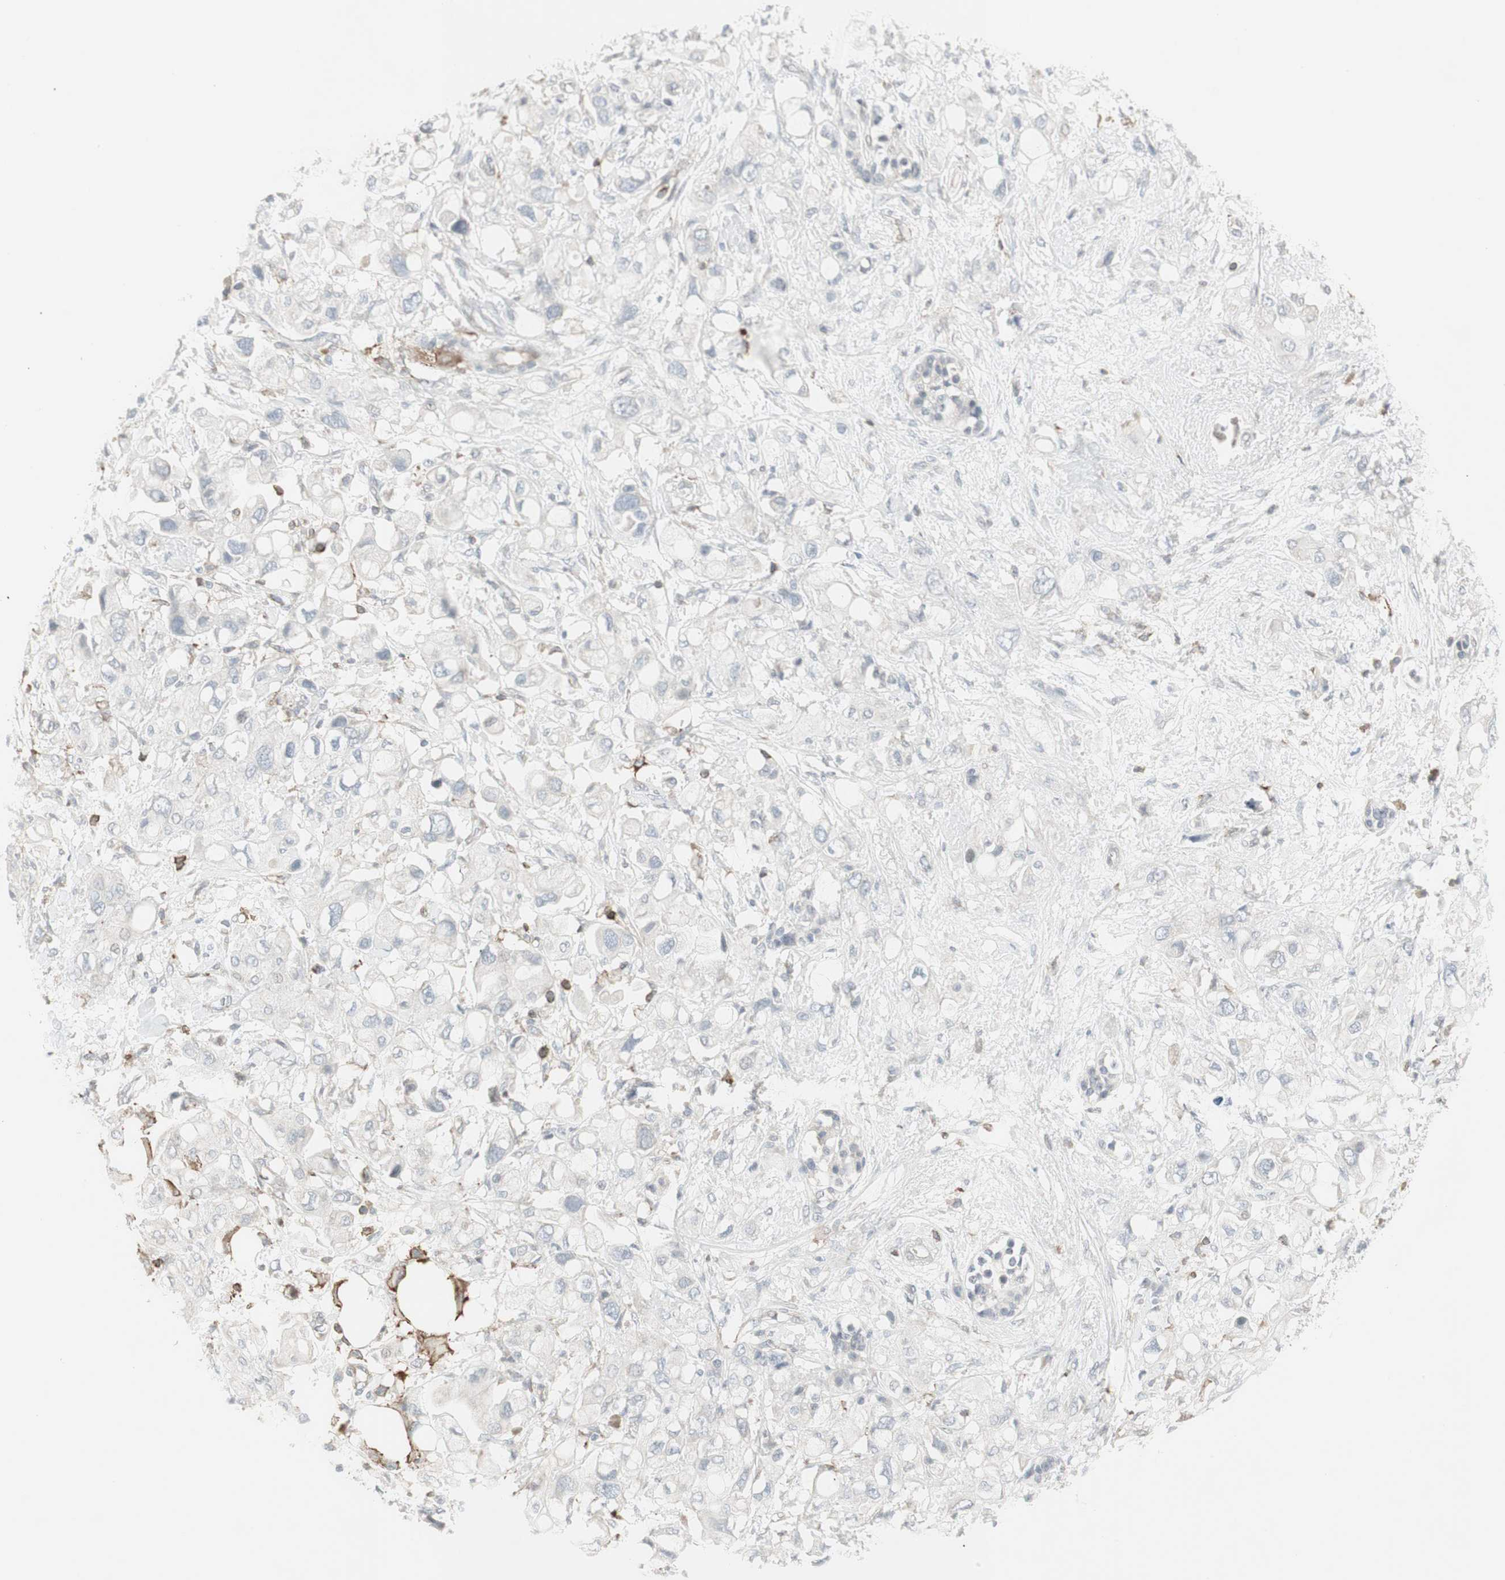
{"staining": {"intensity": "negative", "quantity": "none", "location": "none"}, "tissue": "pancreatic cancer", "cell_type": "Tumor cells", "image_type": "cancer", "snomed": [{"axis": "morphology", "description": "Adenocarcinoma, NOS"}, {"axis": "topography", "description": "Pancreas"}], "caption": "DAB immunohistochemical staining of human pancreatic cancer displays no significant expression in tumor cells.", "gene": "MAP4K4", "patient": {"sex": "female", "age": 56}}